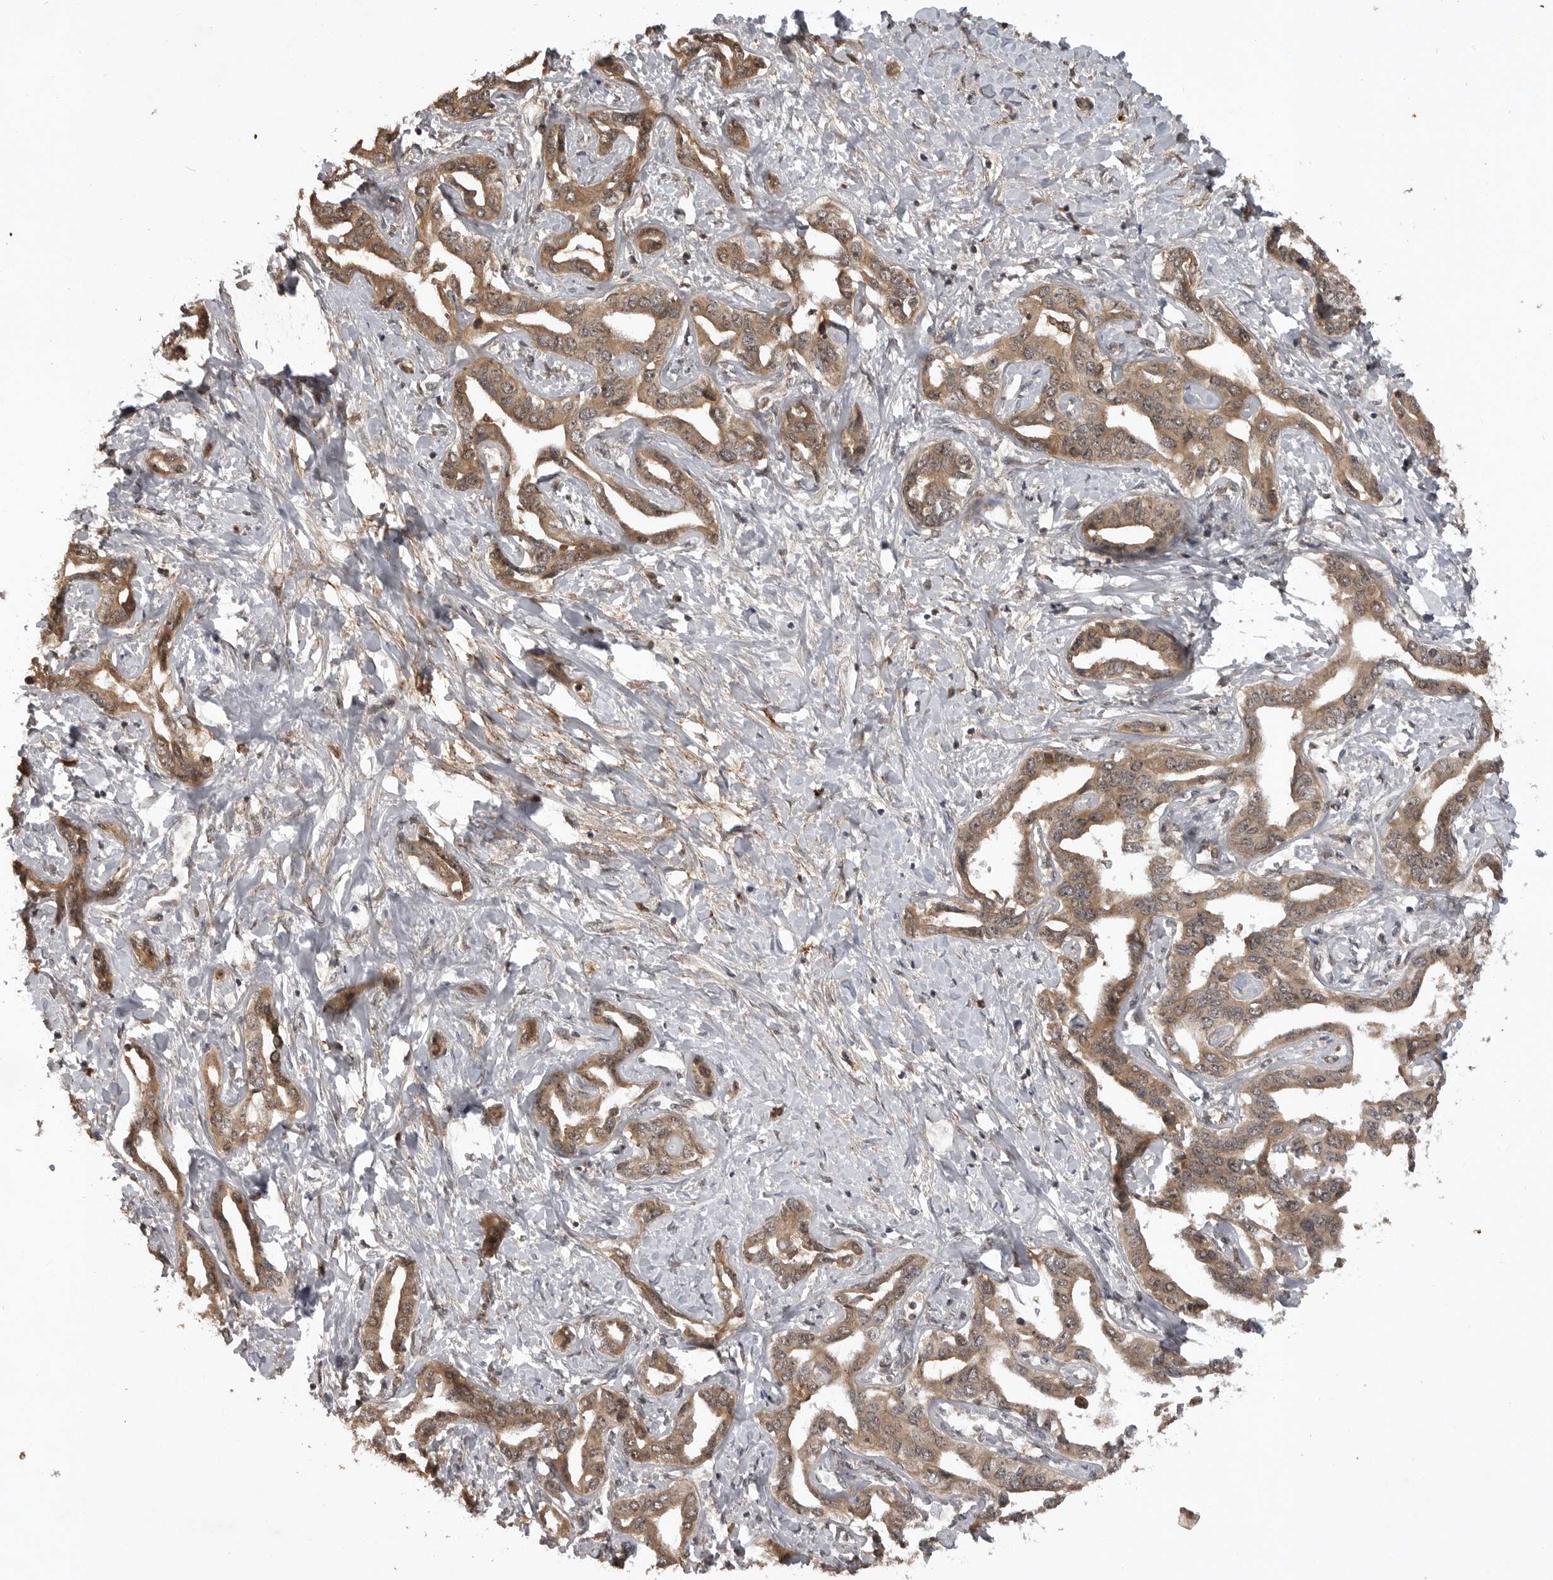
{"staining": {"intensity": "moderate", "quantity": ">75%", "location": "cytoplasmic/membranous"}, "tissue": "liver cancer", "cell_type": "Tumor cells", "image_type": "cancer", "snomed": [{"axis": "morphology", "description": "Cholangiocarcinoma"}, {"axis": "topography", "description": "Liver"}], "caption": "This image reveals IHC staining of human liver cholangiocarcinoma, with medium moderate cytoplasmic/membranous staining in approximately >75% of tumor cells.", "gene": "AKAP7", "patient": {"sex": "male", "age": 59}}